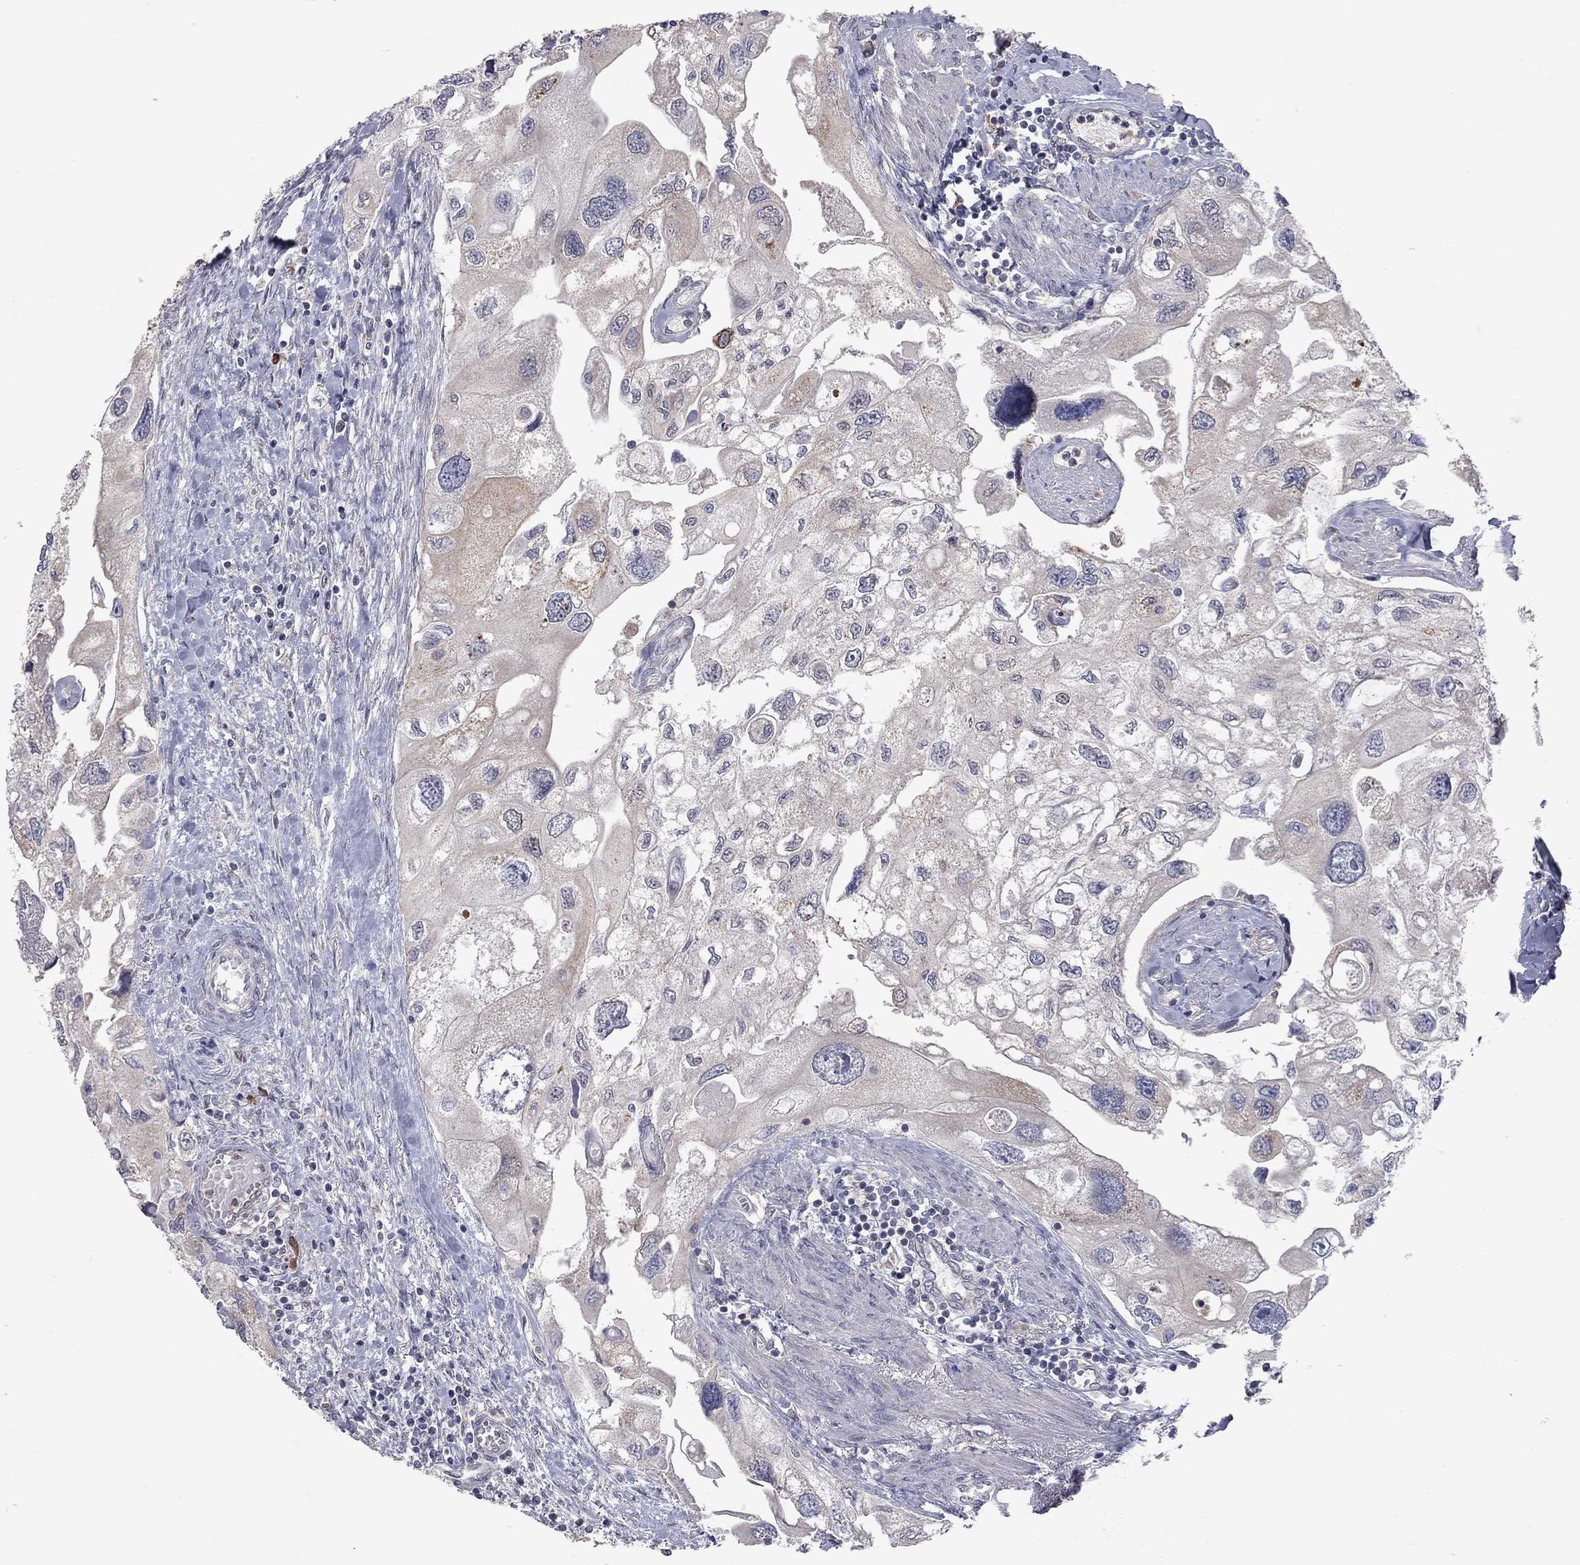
{"staining": {"intensity": "moderate", "quantity": "<25%", "location": "cytoplasmic/membranous"}, "tissue": "urothelial cancer", "cell_type": "Tumor cells", "image_type": "cancer", "snomed": [{"axis": "morphology", "description": "Urothelial carcinoma, High grade"}, {"axis": "topography", "description": "Urinary bladder"}], "caption": "IHC (DAB) staining of urothelial cancer reveals moderate cytoplasmic/membranous protein expression in approximately <25% of tumor cells.", "gene": "XAGE2", "patient": {"sex": "male", "age": 59}}